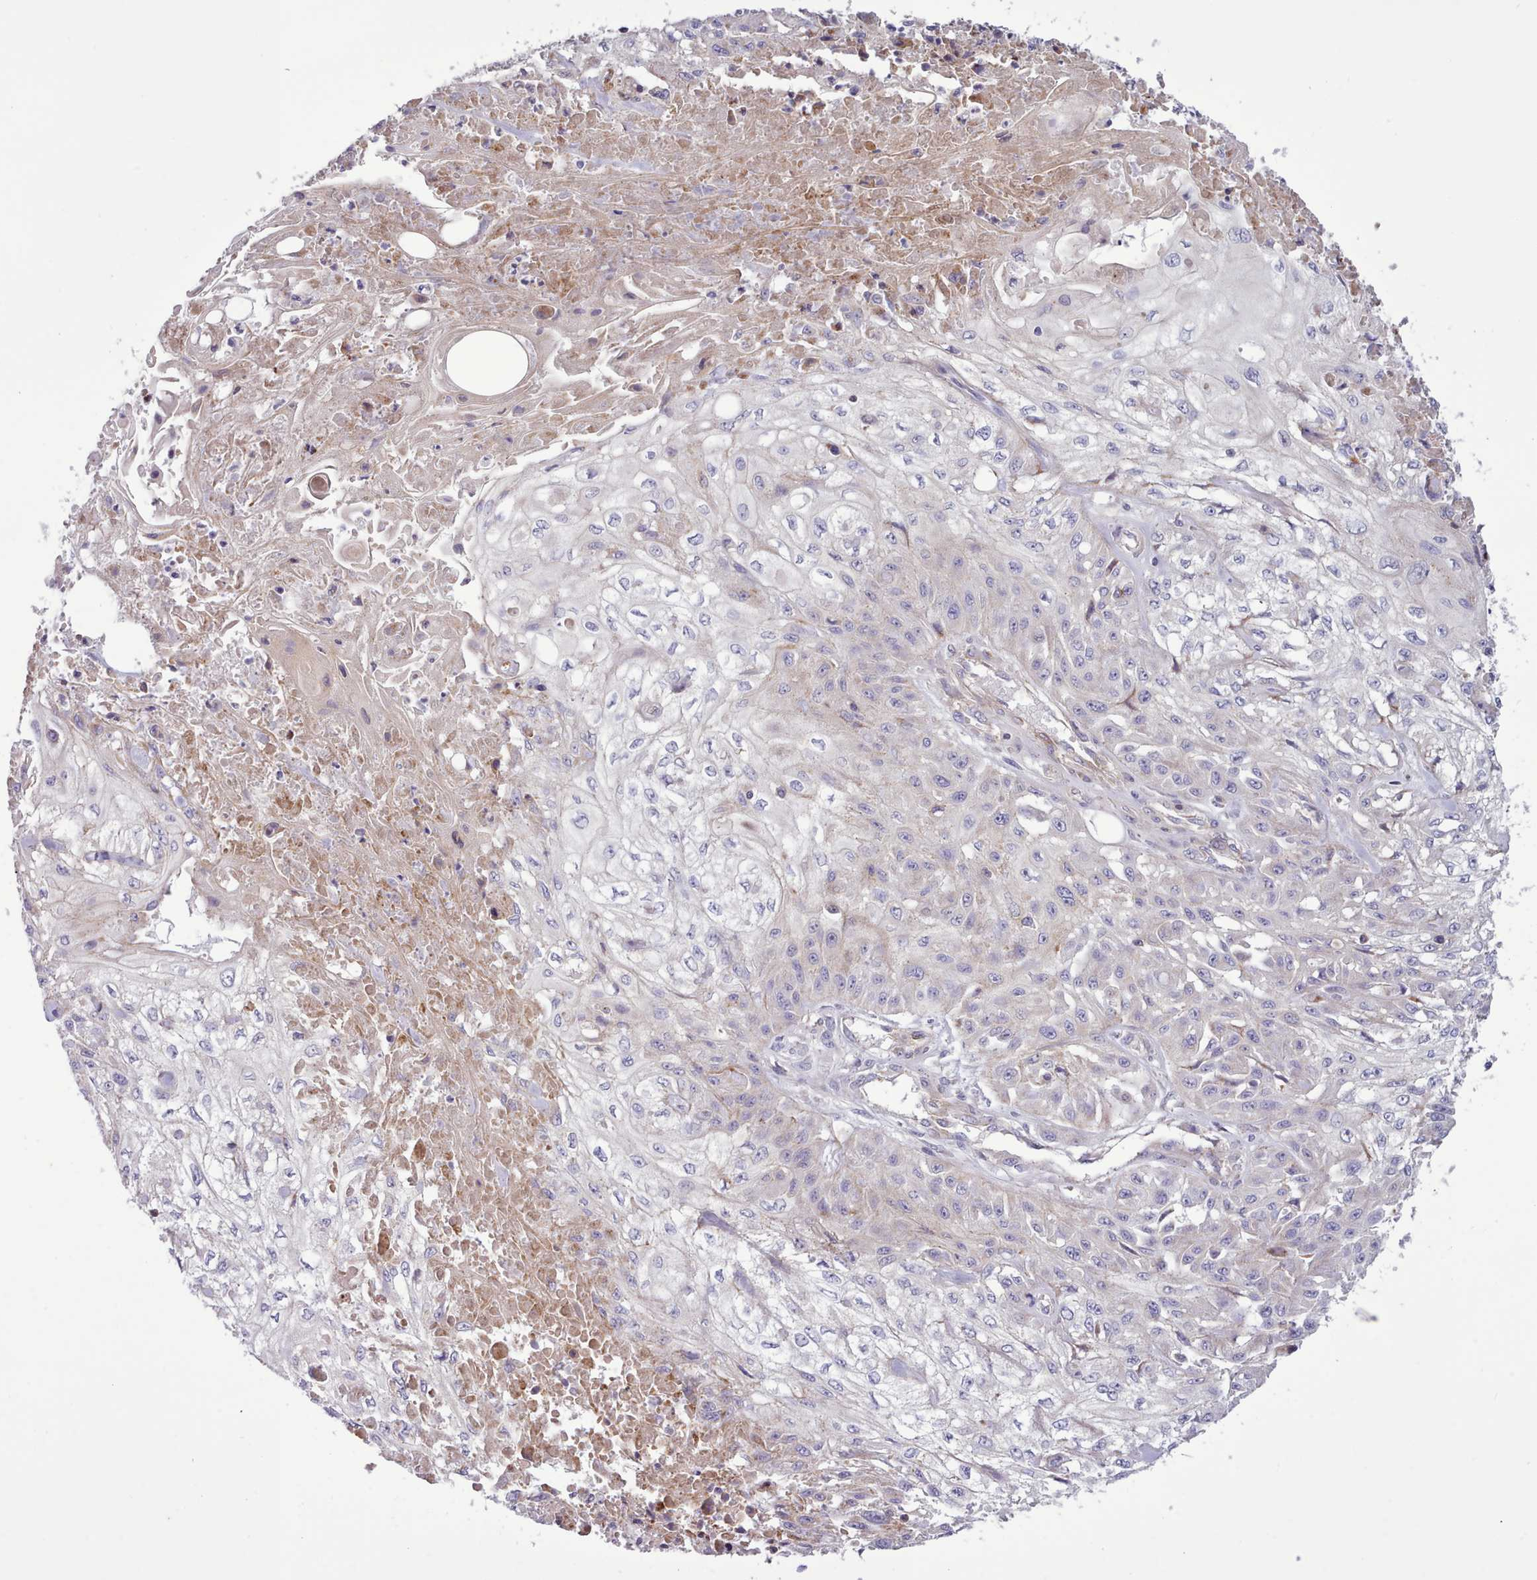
{"staining": {"intensity": "weak", "quantity": "<25%", "location": "cytoplasmic/membranous"}, "tissue": "skin cancer", "cell_type": "Tumor cells", "image_type": "cancer", "snomed": [{"axis": "morphology", "description": "Squamous cell carcinoma, NOS"}, {"axis": "morphology", "description": "Squamous cell carcinoma, metastatic, NOS"}, {"axis": "topography", "description": "Skin"}, {"axis": "topography", "description": "Lymph node"}], "caption": "Human metastatic squamous cell carcinoma (skin) stained for a protein using IHC demonstrates no expression in tumor cells.", "gene": "TENT4B", "patient": {"sex": "male", "age": 75}}